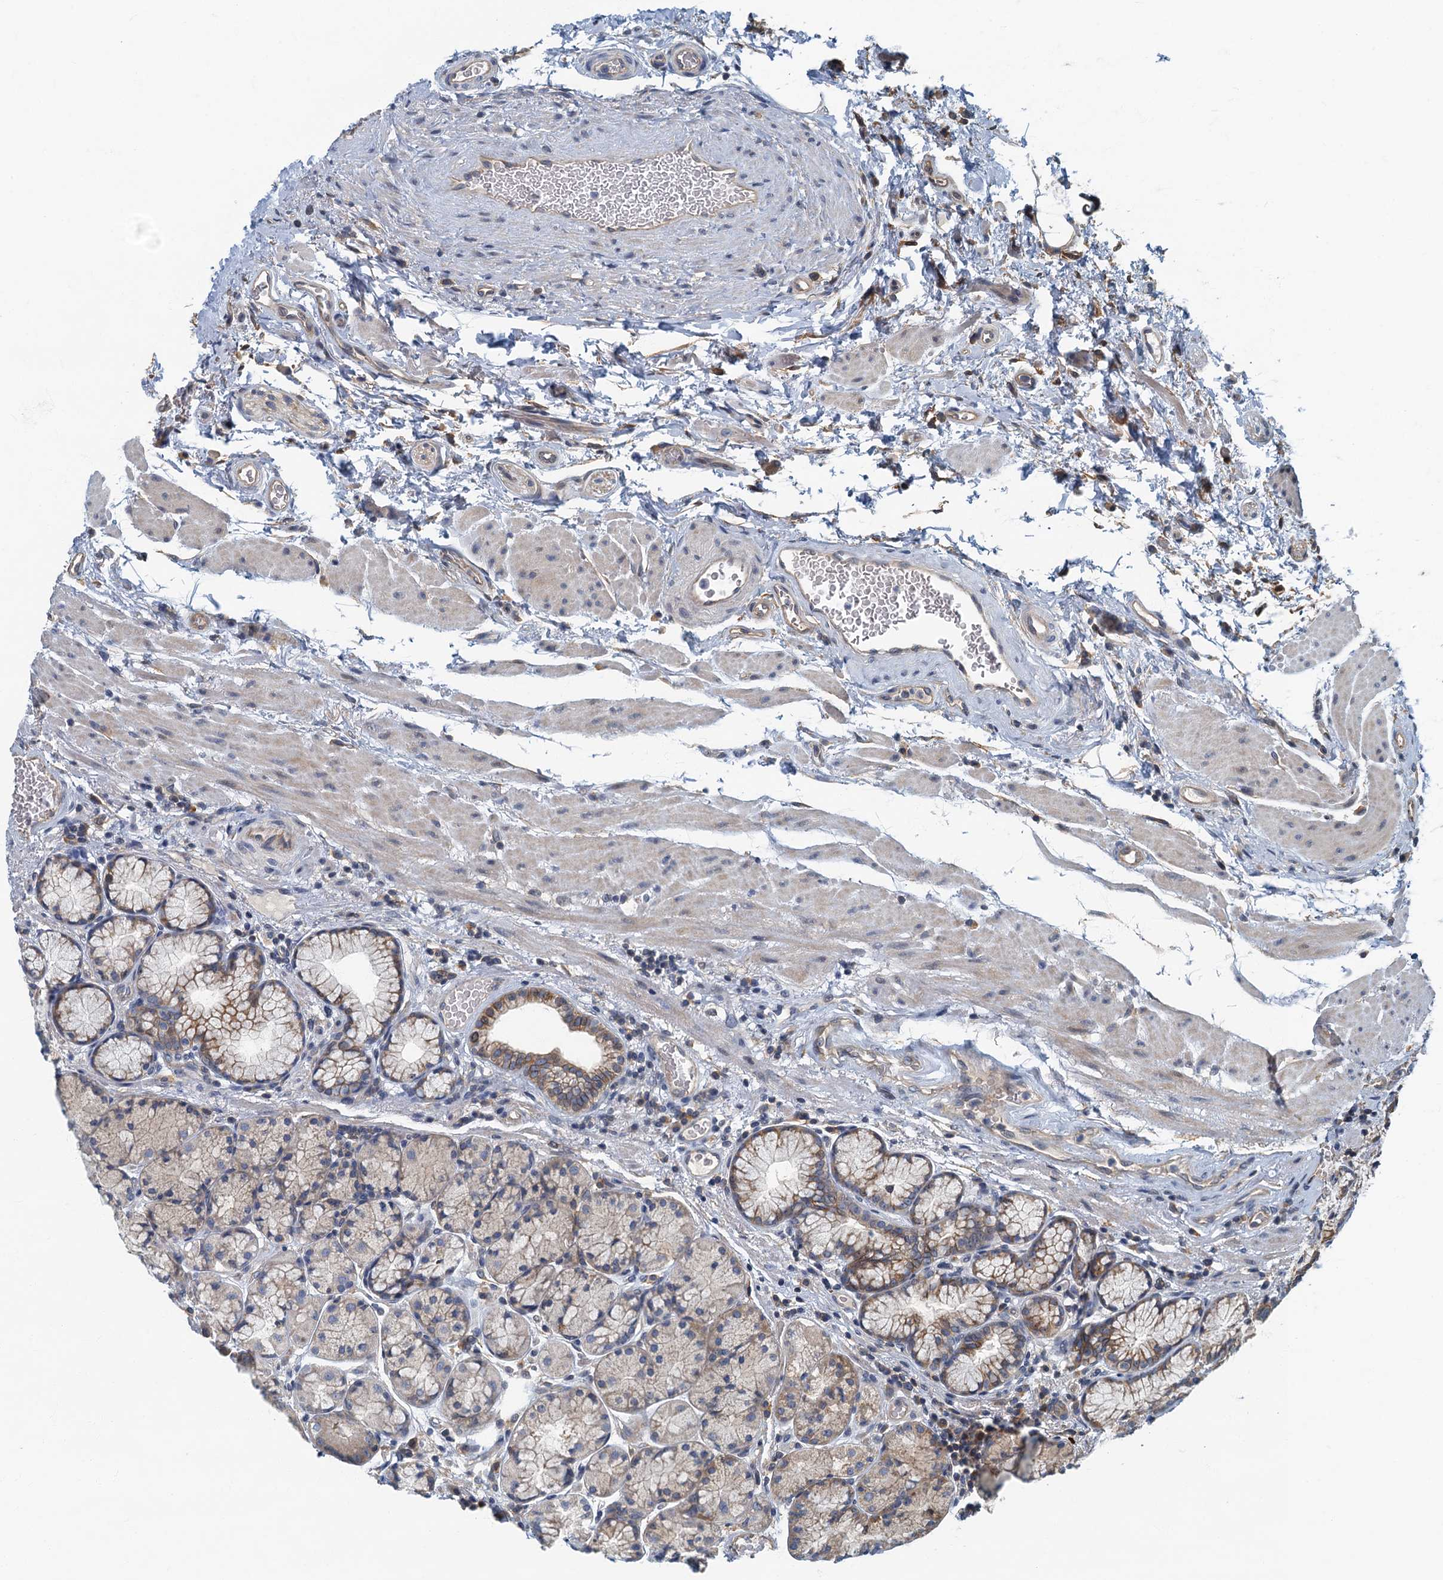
{"staining": {"intensity": "moderate", "quantity": "25%-75%", "location": "cytoplasmic/membranous"}, "tissue": "stomach", "cell_type": "Glandular cells", "image_type": "normal", "snomed": [{"axis": "morphology", "description": "Normal tissue, NOS"}, {"axis": "topography", "description": "Stomach"}], "caption": "An immunohistochemistry (IHC) histopathology image of unremarkable tissue is shown. Protein staining in brown labels moderate cytoplasmic/membranous positivity in stomach within glandular cells.", "gene": "CKAP2L", "patient": {"sex": "male", "age": 63}}